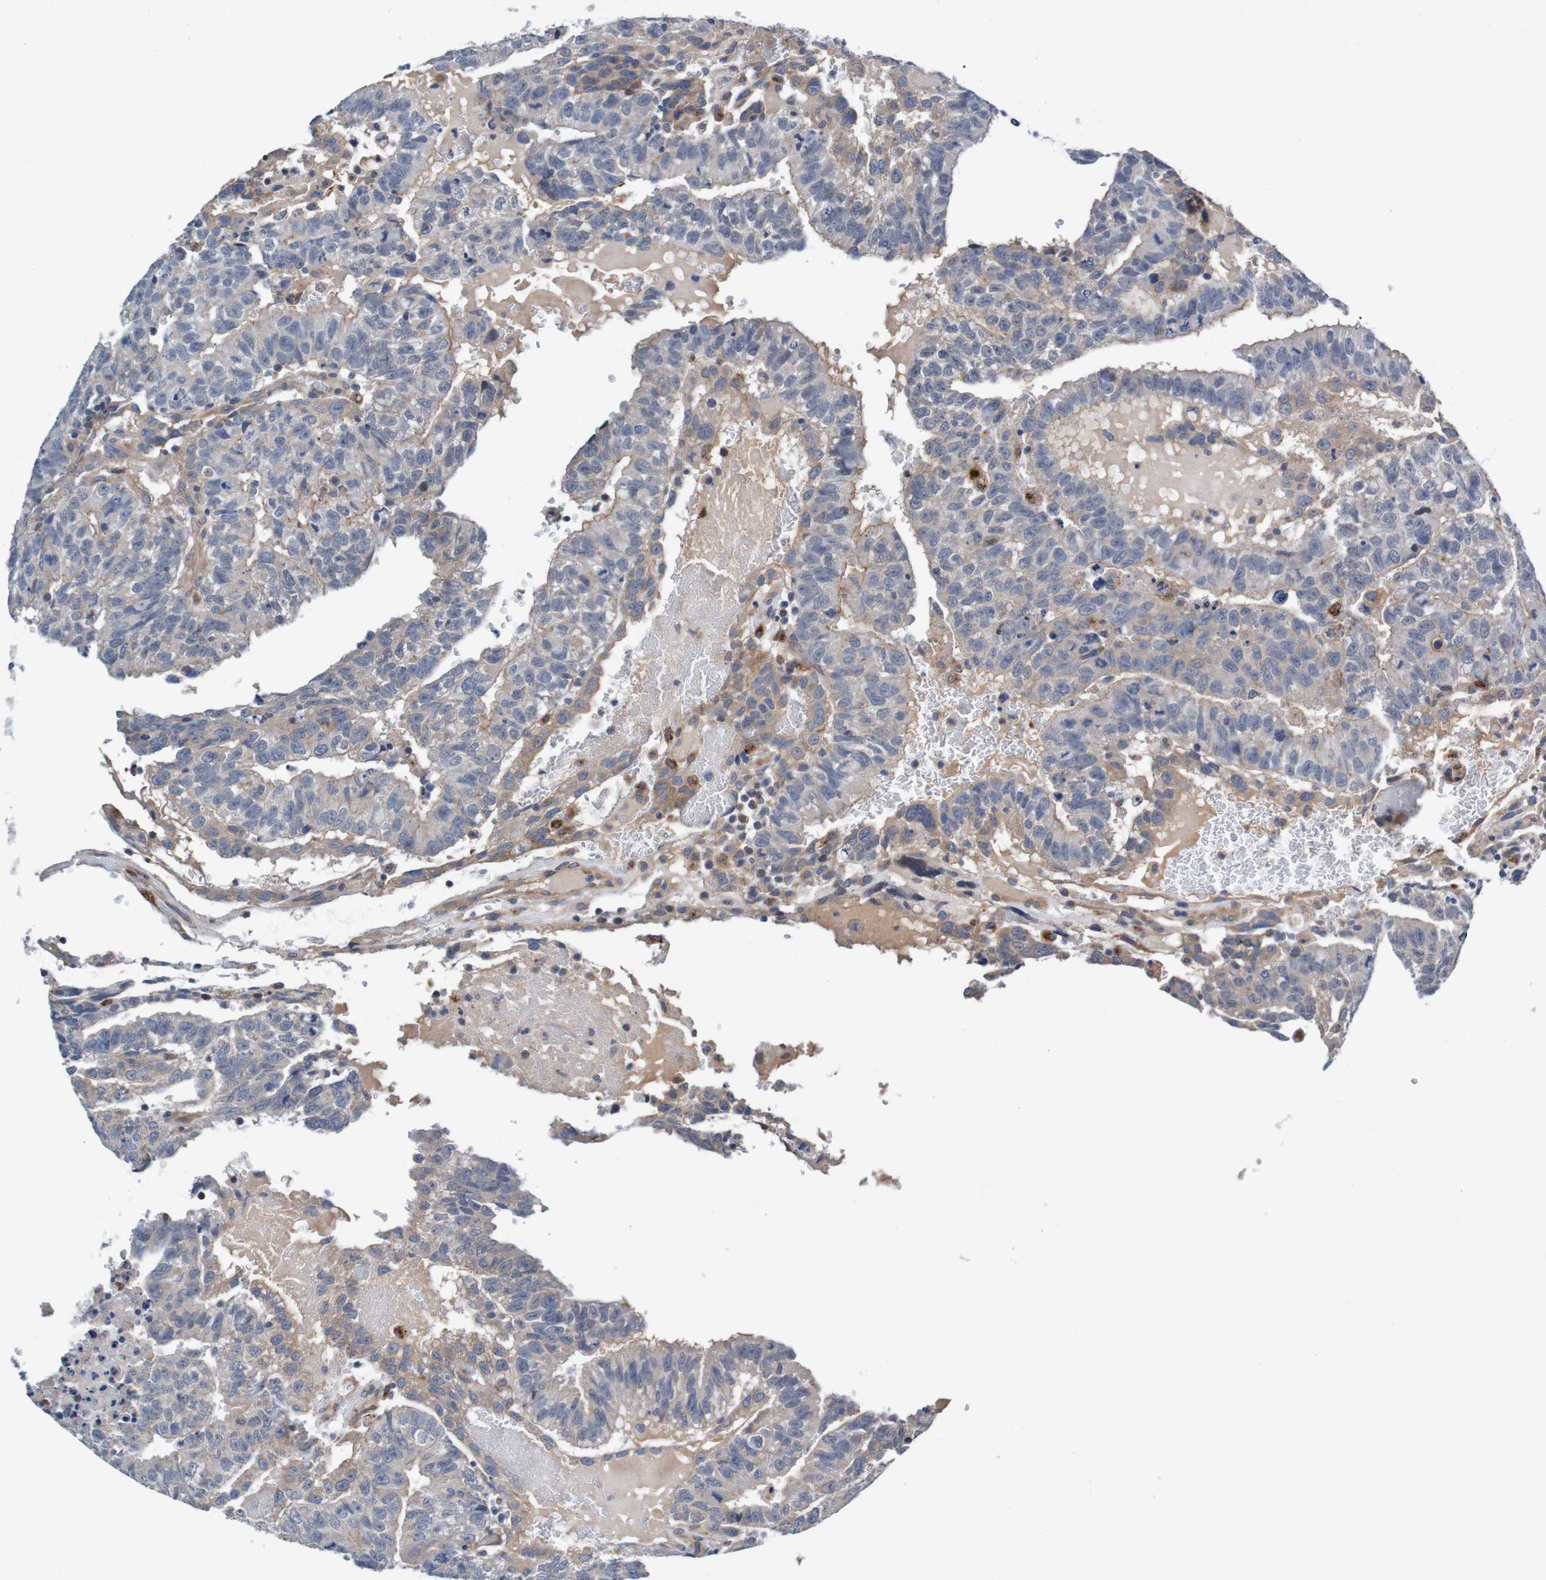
{"staining": {"intensity": "weak", "quantity": "<25%", "location": "cytoplasmic/membranous"}, "tissue": "testis cancer", "cell_type": "Tumor cells", "image_type": "cancer", "snomed": [{"axis": "morphology", "description": "Seminoma, NOS"}, {"axis": "morphology", "description": "Carcinoma, Embryonal, NOS"}, {"axis": "topography", "description": "Testis"}], "caption": "DAB immunohistochemical staining of testis embryonal carcinoma displays no significant positivity in tumor cells. The staining was performed using DAB (3,3'-diaminobenzidine) to visualize the protein expression in brown, while the nuclei were stained in blue with hematoxylin (Magnification: 20x).", "gene": "CPED1", "patient": {"sex": "male", "age": 52}}